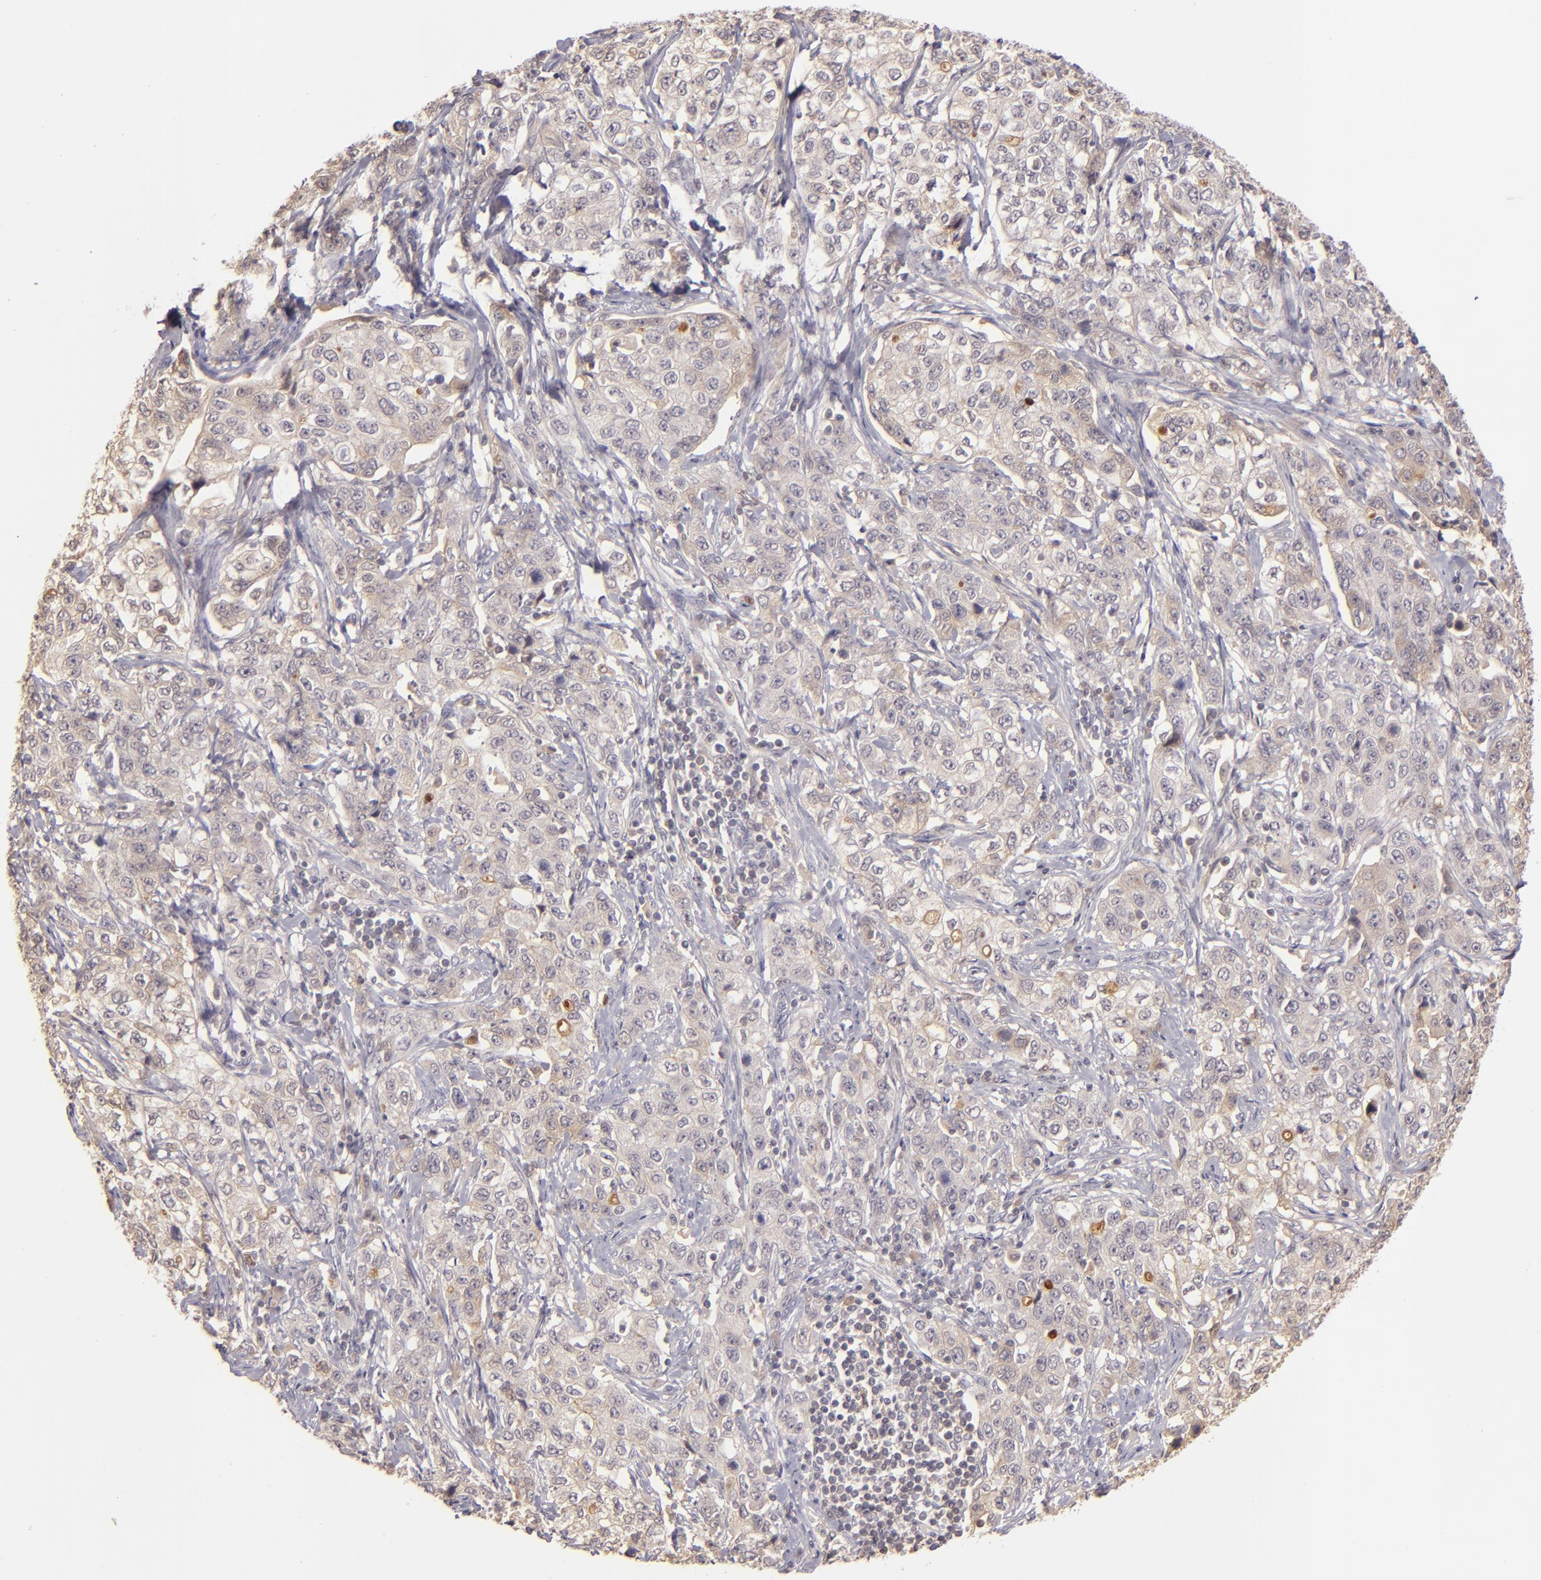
{"staining": {"intensity": "weak", "quantity": ">75%", "location": "cytoplasmic/membranous"}, "tissue": "stomach cancer", "cell_type": "Tumor cells", "image_type": "cancer", "snomed": [{"axis": "morphology", "description": "Adenocarcinoma, NOS"}, {"axis": "topography", "description": "Stomach"}], "caption": "Tumor cells reveal low levels of weak cytoplasmic/membranous staining in about >75% of cells in adenocarcinoma (stomach).", "gene": "LRG1", "patient": {"sex": "male", "age": 48}}